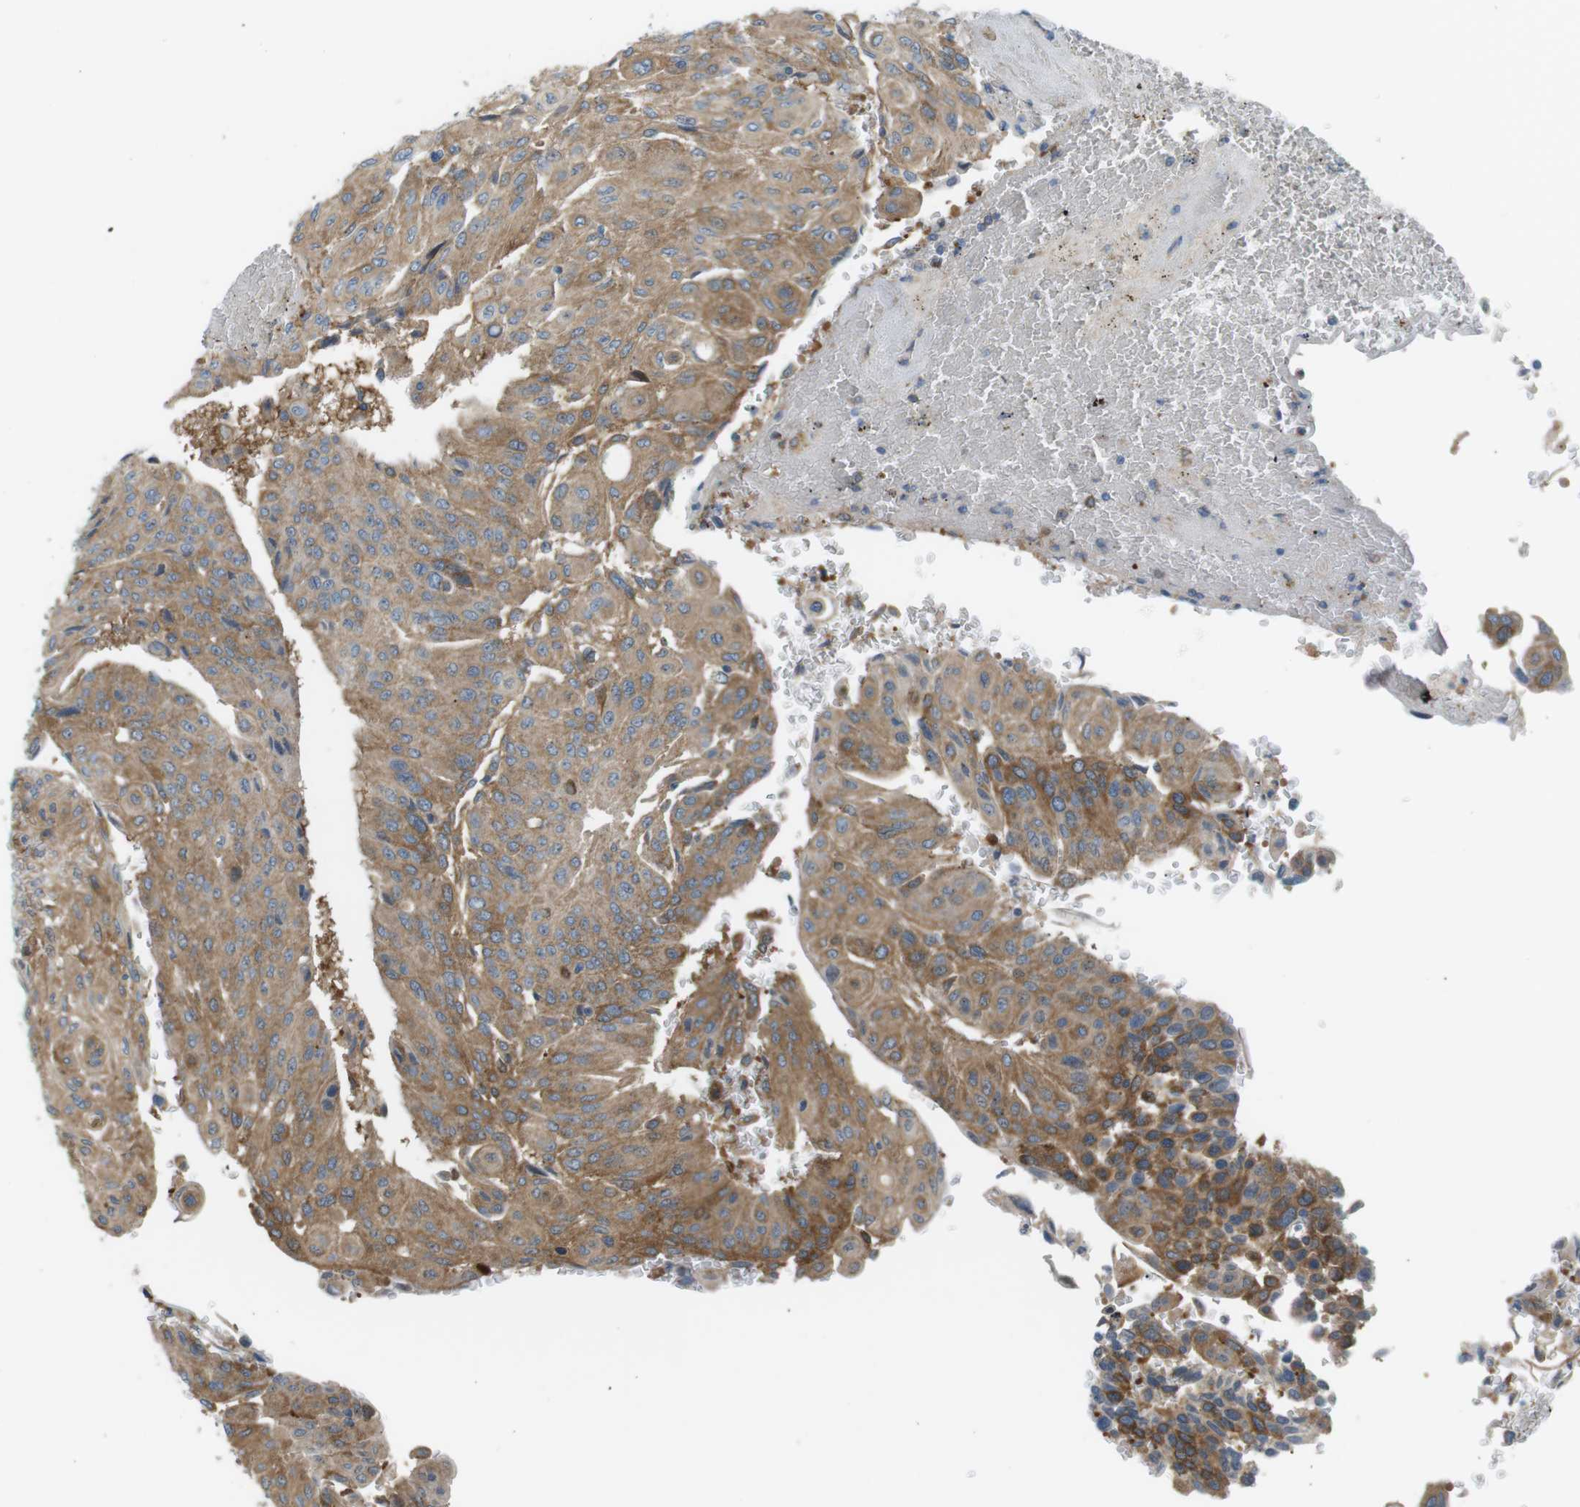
{"staining": {"intensity": "moderate", "quantity": ">75%", "location": "cytoplasmic/membranous"}, "tissue": "urothelial cancer", "cell_type": "Tumor cells", "image_type": "cancer", "snomed": [{"axis": "morphology", "description": "Urothelial carcinoma, High grade"}, {"axis": "topography", "description": "Urinary bladder"}], "caption": "Immunohistochemistry (IHC) histopathology image of neoplastic tissue: human urothelial cancer stained using immunohistochemistry (IHC) exhibits medium levels of moderate protein expression localized specifically in the cytoplasmic/membranous of tumor cells, appearing as a cytoplasmic/membranous brown color.", "gene": "PEPD", "patient": {"sex": "male", "age": 66}}